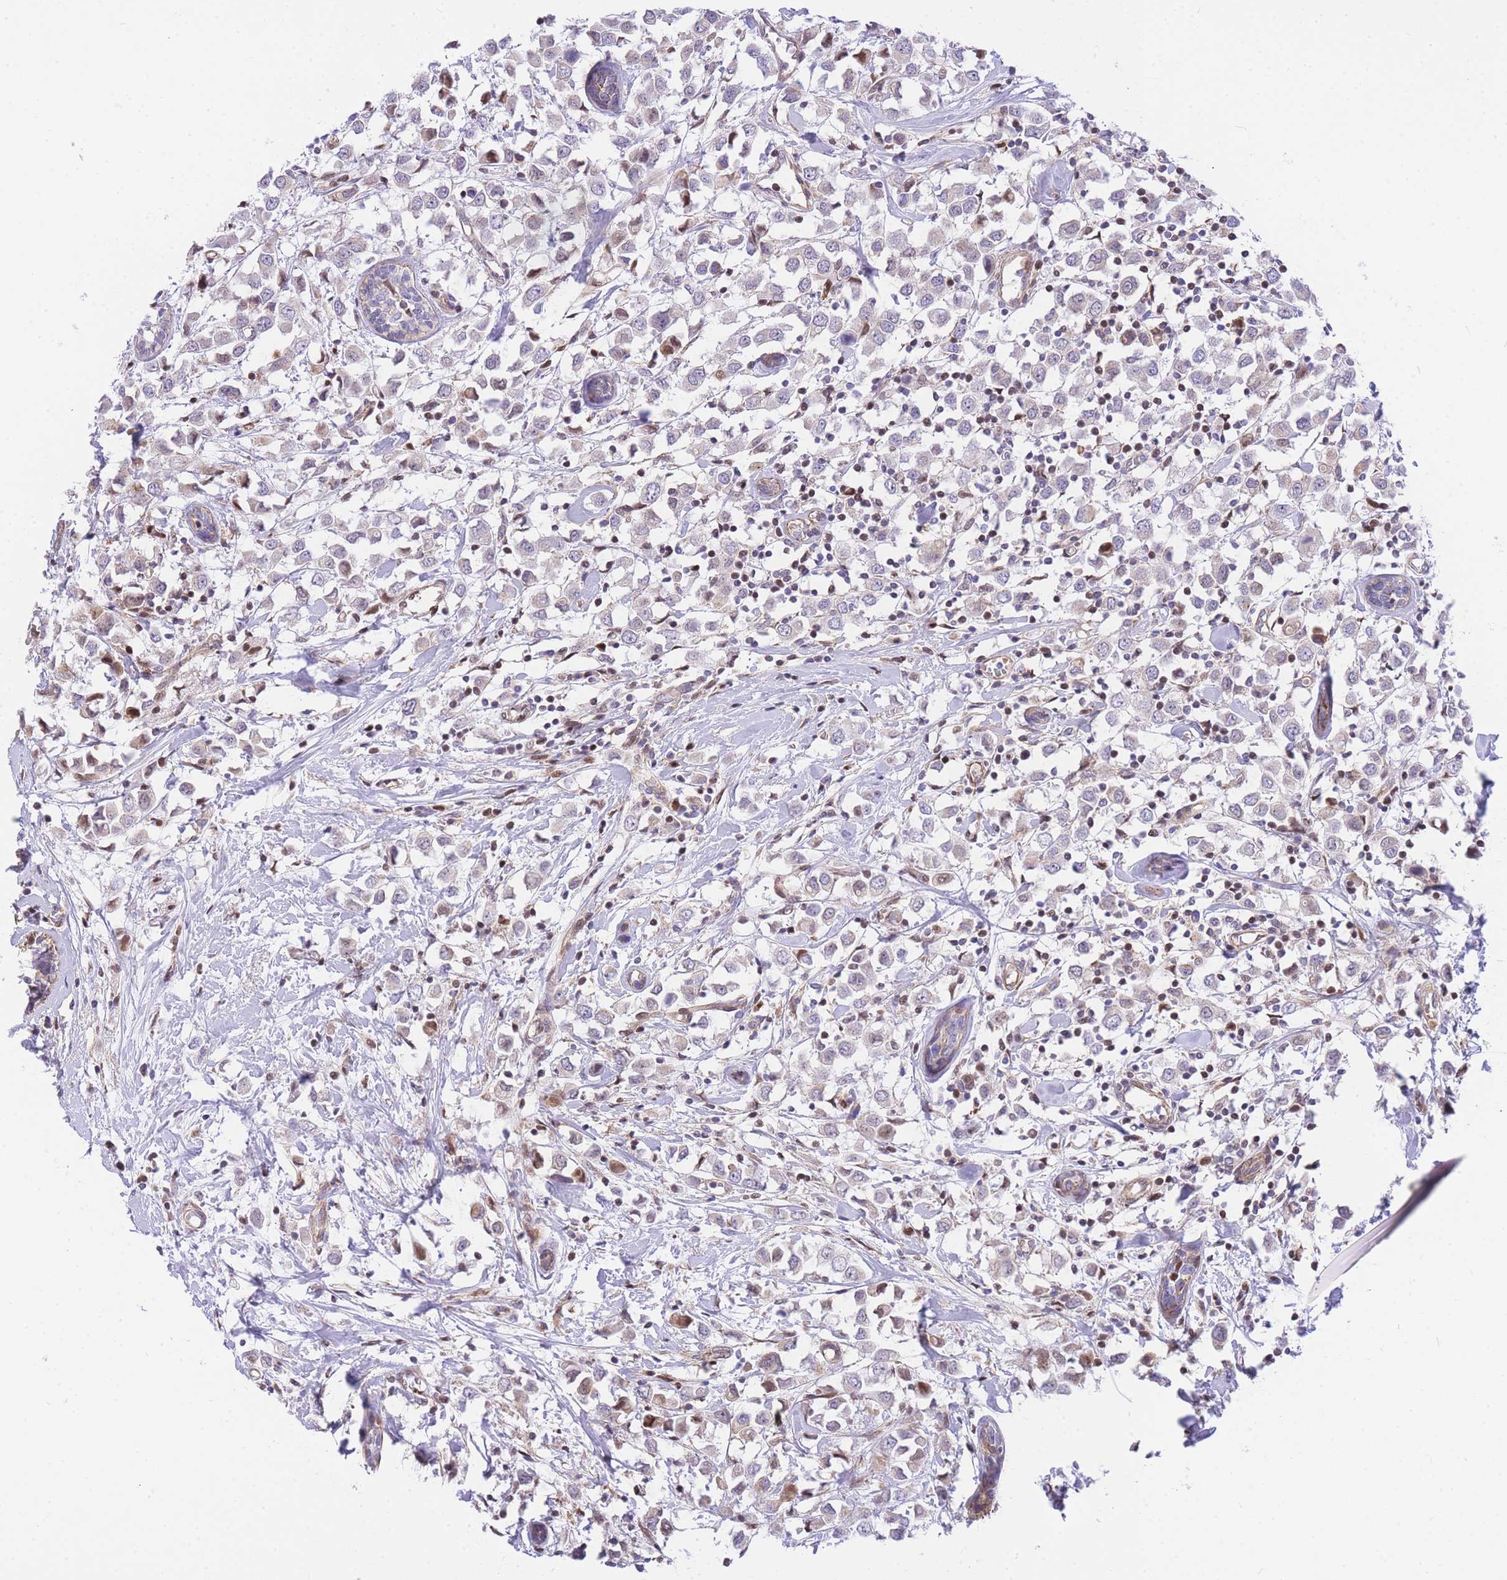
{"staining": {"intensity": "moderate", "quantity": "<25%", "location": "cytoplasmic/membranous,nuclear"}, "tissue": "breast cancer", "cell_type": "Tumor cells", "image_type": "cancer", "snomed": [{"axis": "morphology", "description": "Duct carcinoma"}, {"axis": "topography", "description": "Breast"}], "caption": "This image displays breast infiltrating ductal carcinoma stained with immunohistochemistry to label a protein in brown. The cytoplasmic/membranous and nuclear of tumor cells show moderate positivity for the protein. Nuclei are counter-stained blue.", "gene": "S100PBP", "patient": {"sex": "female", "age": 61}}